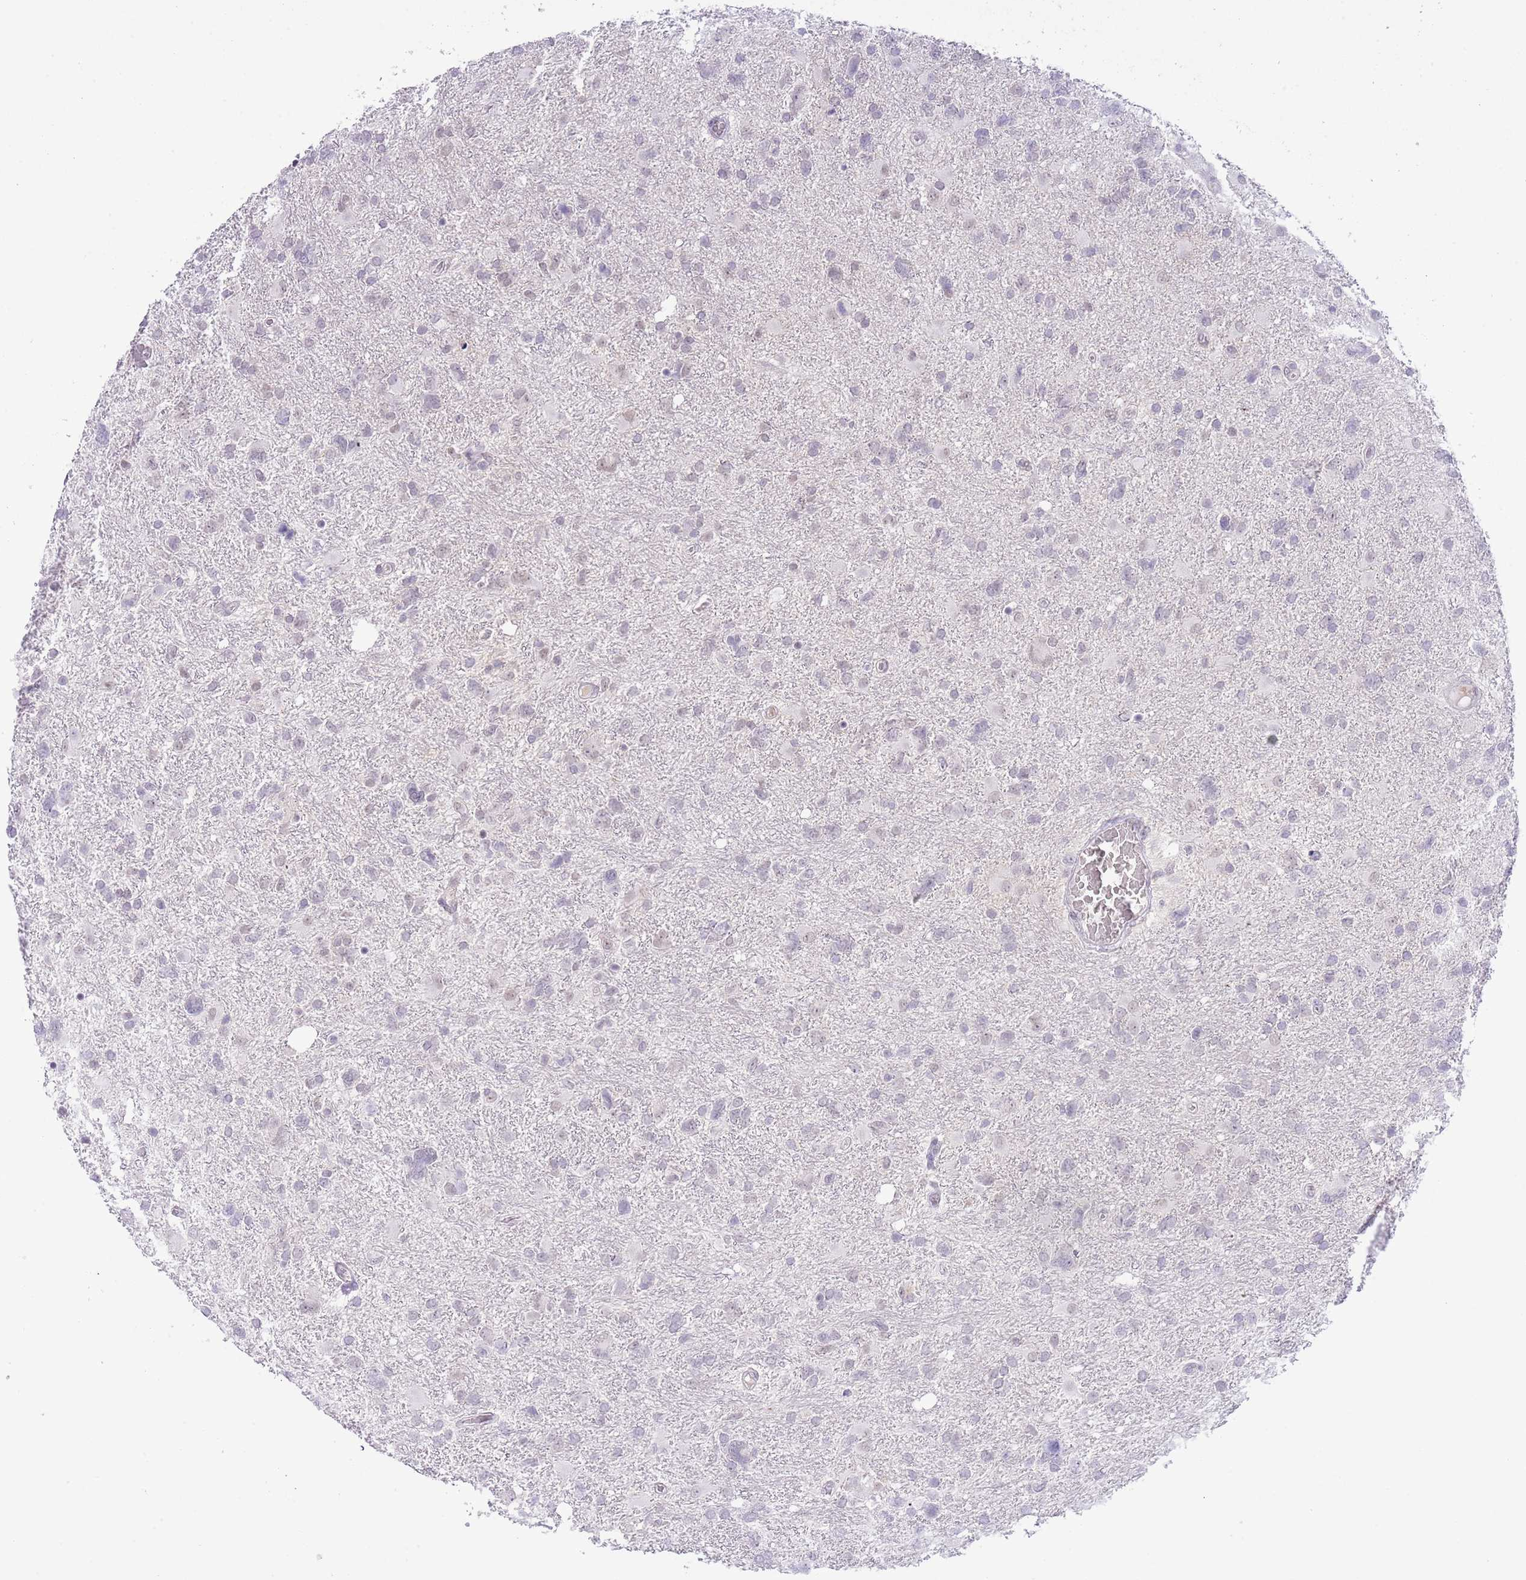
{"staining": {"intensity": "negative", "quantity": "none", "location": "none"}, "tissue": "glioma", "cell_type": "Tumor cells", "image_type": "cancer", "snomed": [{"axis": "morphology", "description": "Glioma, malignant, High grade"}, {"axis": "topography", "description": "Brain"}], "caption": "An image of human glioma is negative for staining in tumor cells. Brightfield microscopy of immunohistochemistry stained with DAB (3,3'-diaminobenzidine) (brown) and hematoxylin (blue), captured at high magnification.", "gene": "MIDN", "patient": {"sex": "male", "age": 61}}